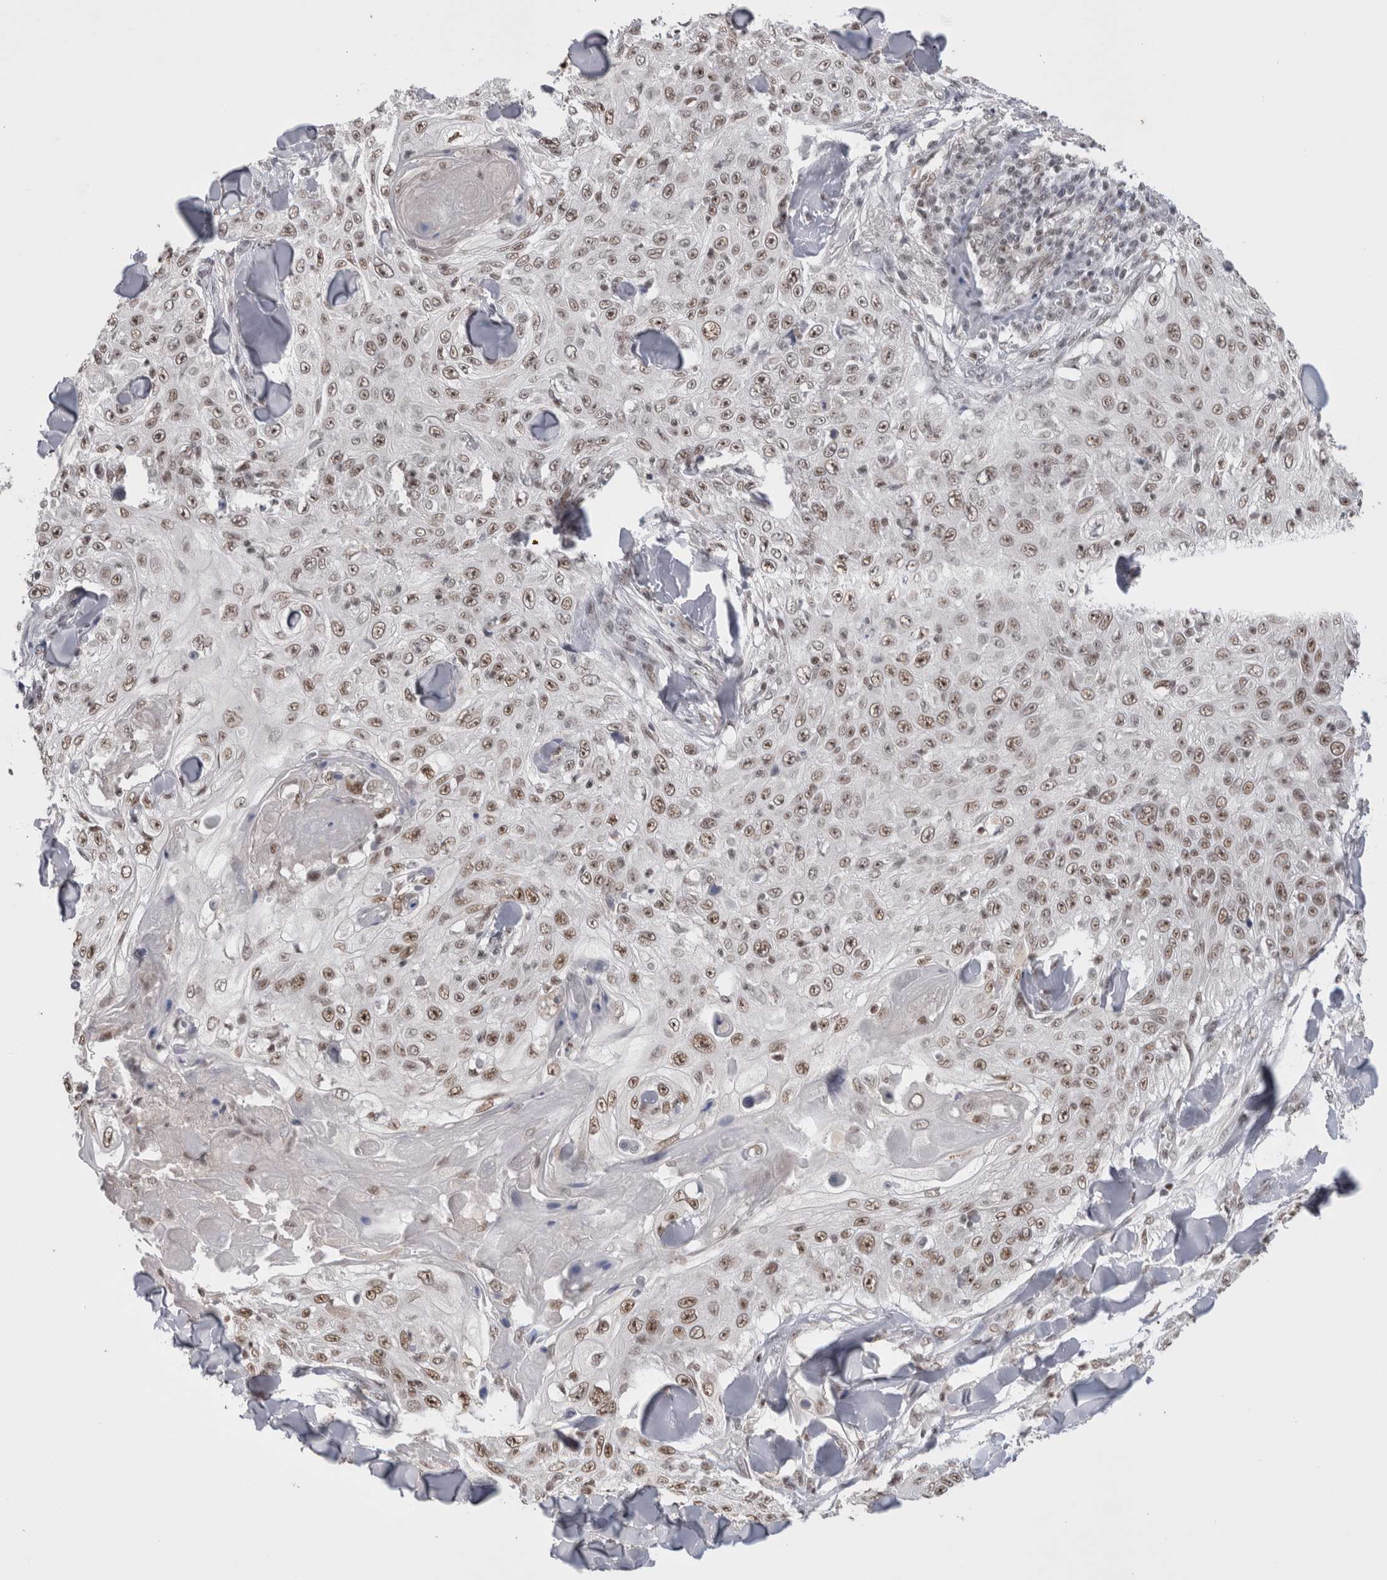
{"staining": {"intensity": "moderate", "quantity": ">75%", "location": "nuclear"}, "tissue": "skin cancer", "cell_type": "Tumor cells", "image_type": "cancer", "snomed": [{"axis": "morphology", "description": "Squamous cell carcinoma, NOS"}, {"axis": "topography", "description": "Skin"}], "caption": "A high-resolution photomicrograph shows IHC staining of squamous cell carcinoma (skin), which reveals moderate nuclear expression in about >75% of tumor cells. The staining was performed using DAB to visualize the protein expression in brown, while the nuclei were stained in blue with hematoxylin (Magnification: 20x).", "gene": "DAXX", "patient": {"sex": "male", "age": 86}}